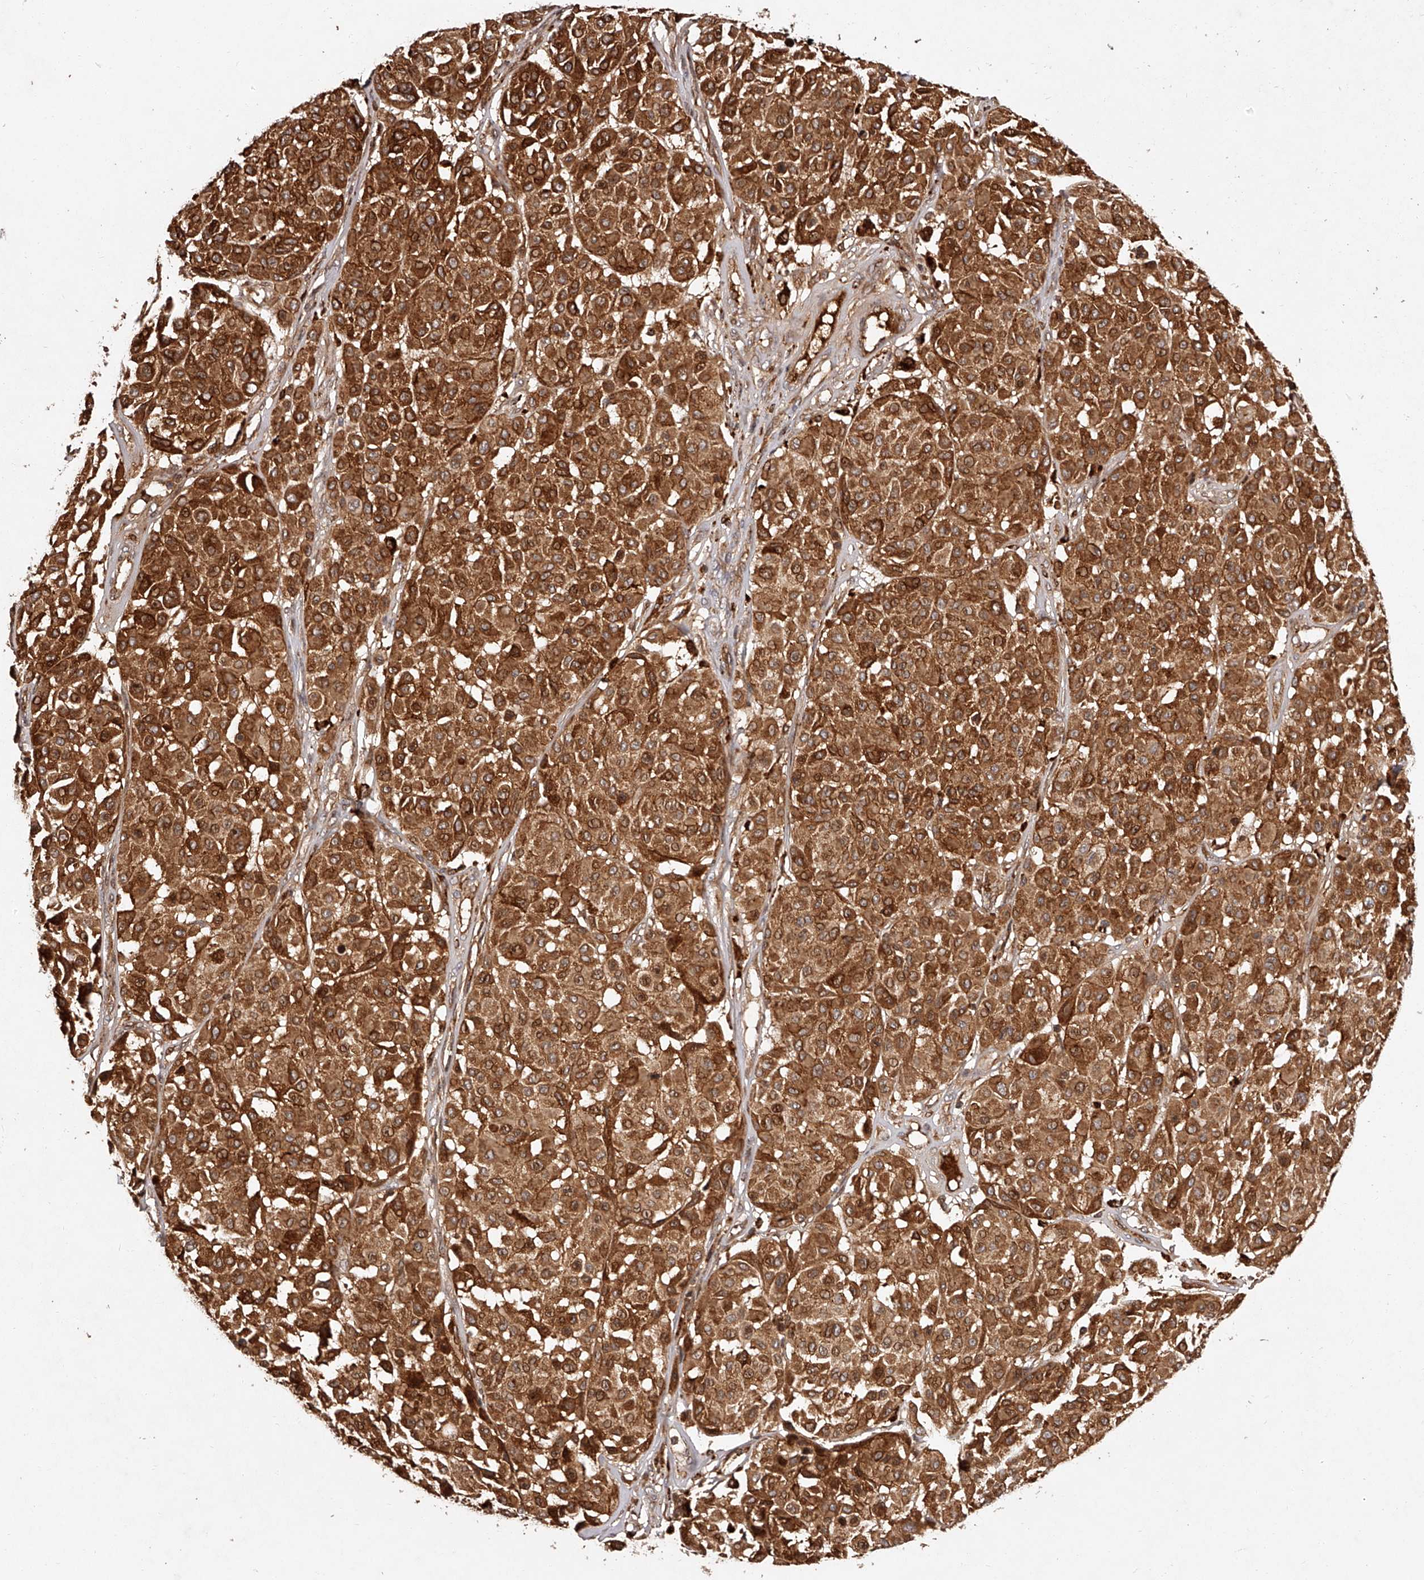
{"staining": {"intensity": "strong", "quantity": ">75%", "location": "cytoplasmic/membranous"}, "tissue": "melanoma", "cell_type": "Tumor cells", "image_type": "cancer", "snomed": [{"axis": "morphology", "description": "Malignant melanoma, Metastatic site"}, {"axis": "topography", "description": "Soft tissue"}], "caption": "Immunohistochemical staining of malignant melanoma (metastatic site) displays high levels of strong cytoplasmic/membranous positivity in approximately >75% of tumor cells.", "gene": "CRYZL1", "patient": {"sex": "male", "age": 41}}